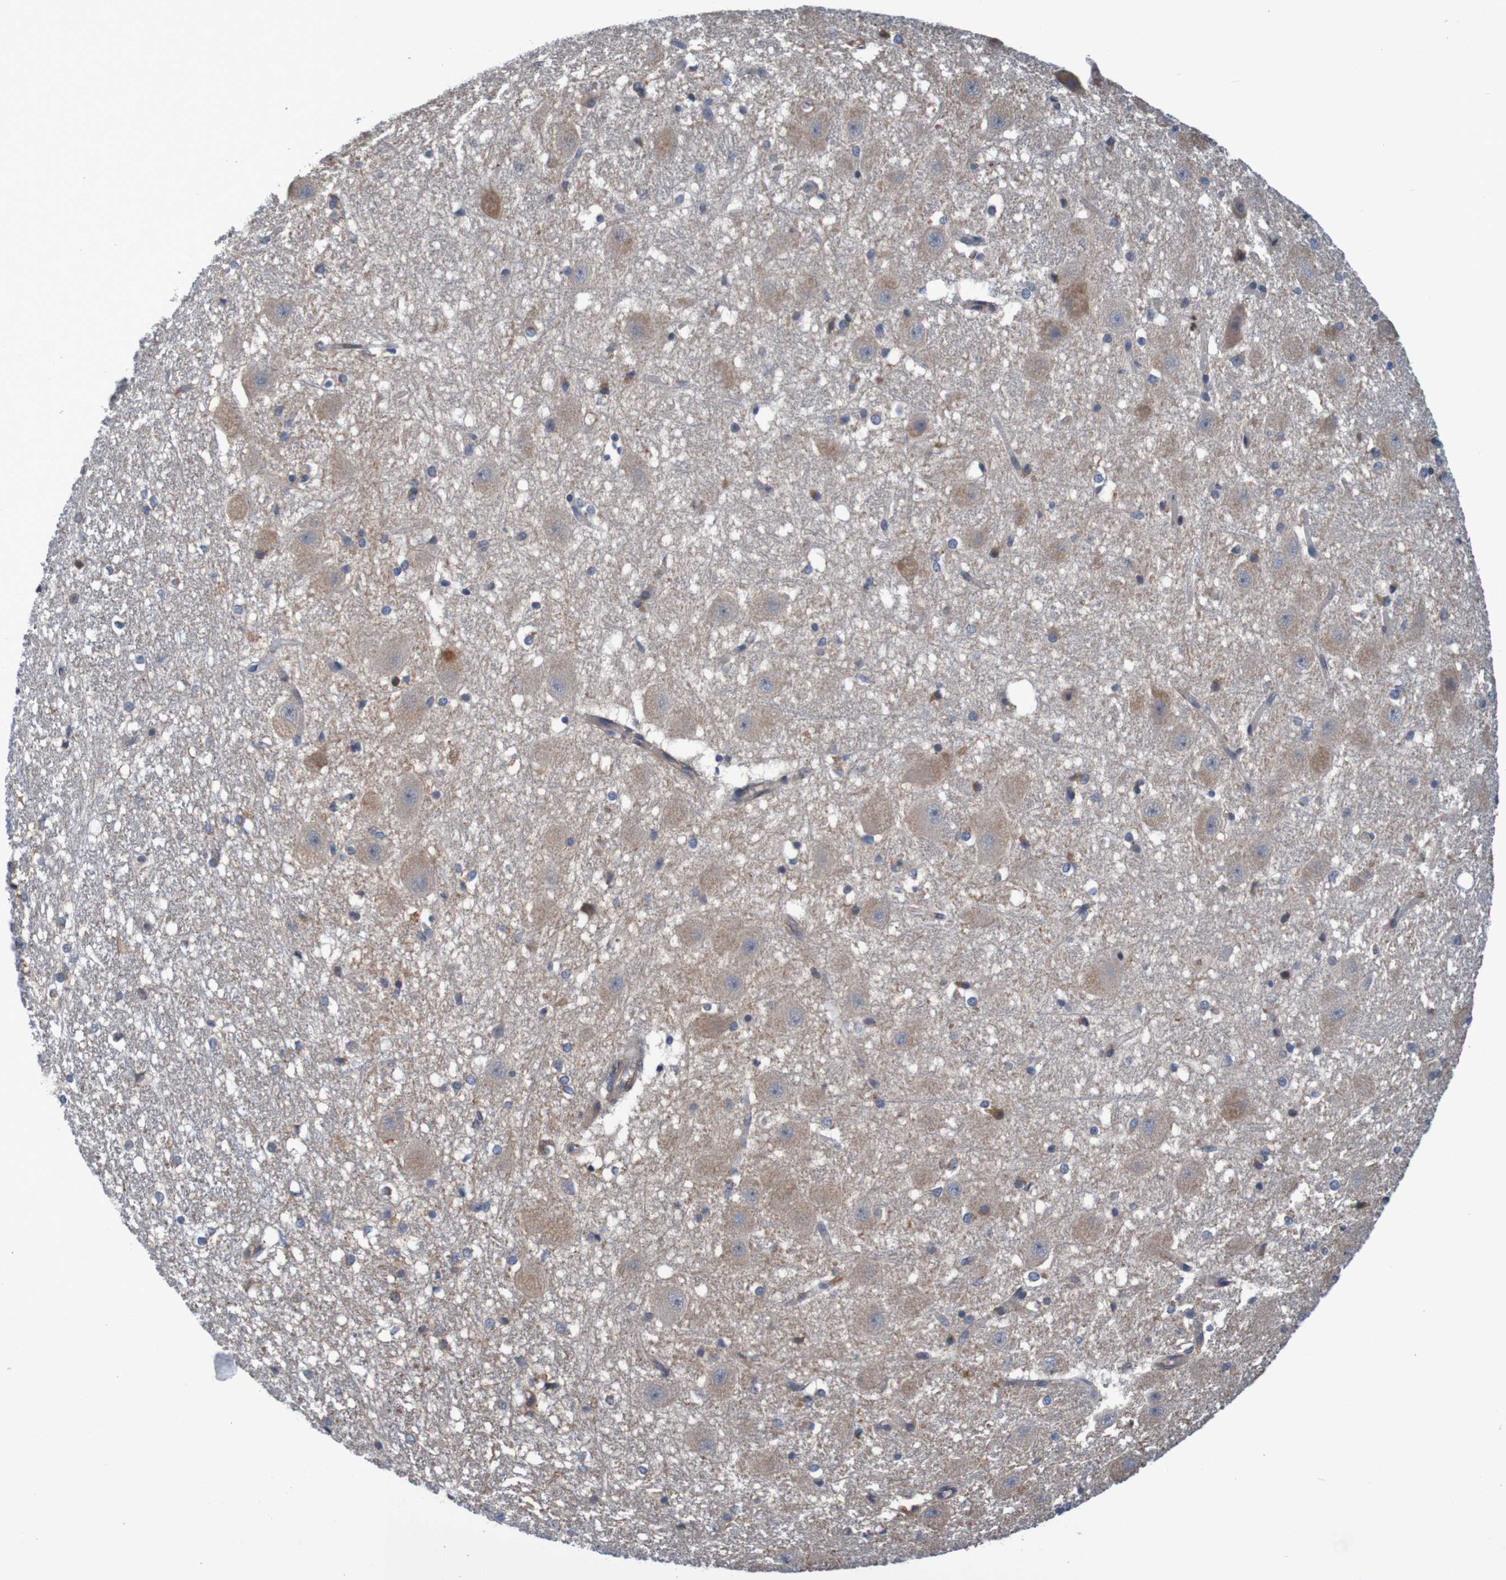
{"staining": {"intensity": "negative", "quantity": "none", "location": "none"}, "tissue": "hippocampus", "cell_type": "Glial cells", "image_type": "normal", "snomed": [{"axis": "morphology", "description": "Normal tissue, NOS"}, {"axis": "topography", "description": "Hippocampus"}], "caption": "Glial cells are negative for brown protein staining in unremarkable hippocampus. (DAB (3,3'-diaminobenzidine) immunohistochemistry (IHC) visualized using brightfield microscopy, high magnification).", "gene": "CLDN18", "patient": {"sex": "female", "age": 19}}